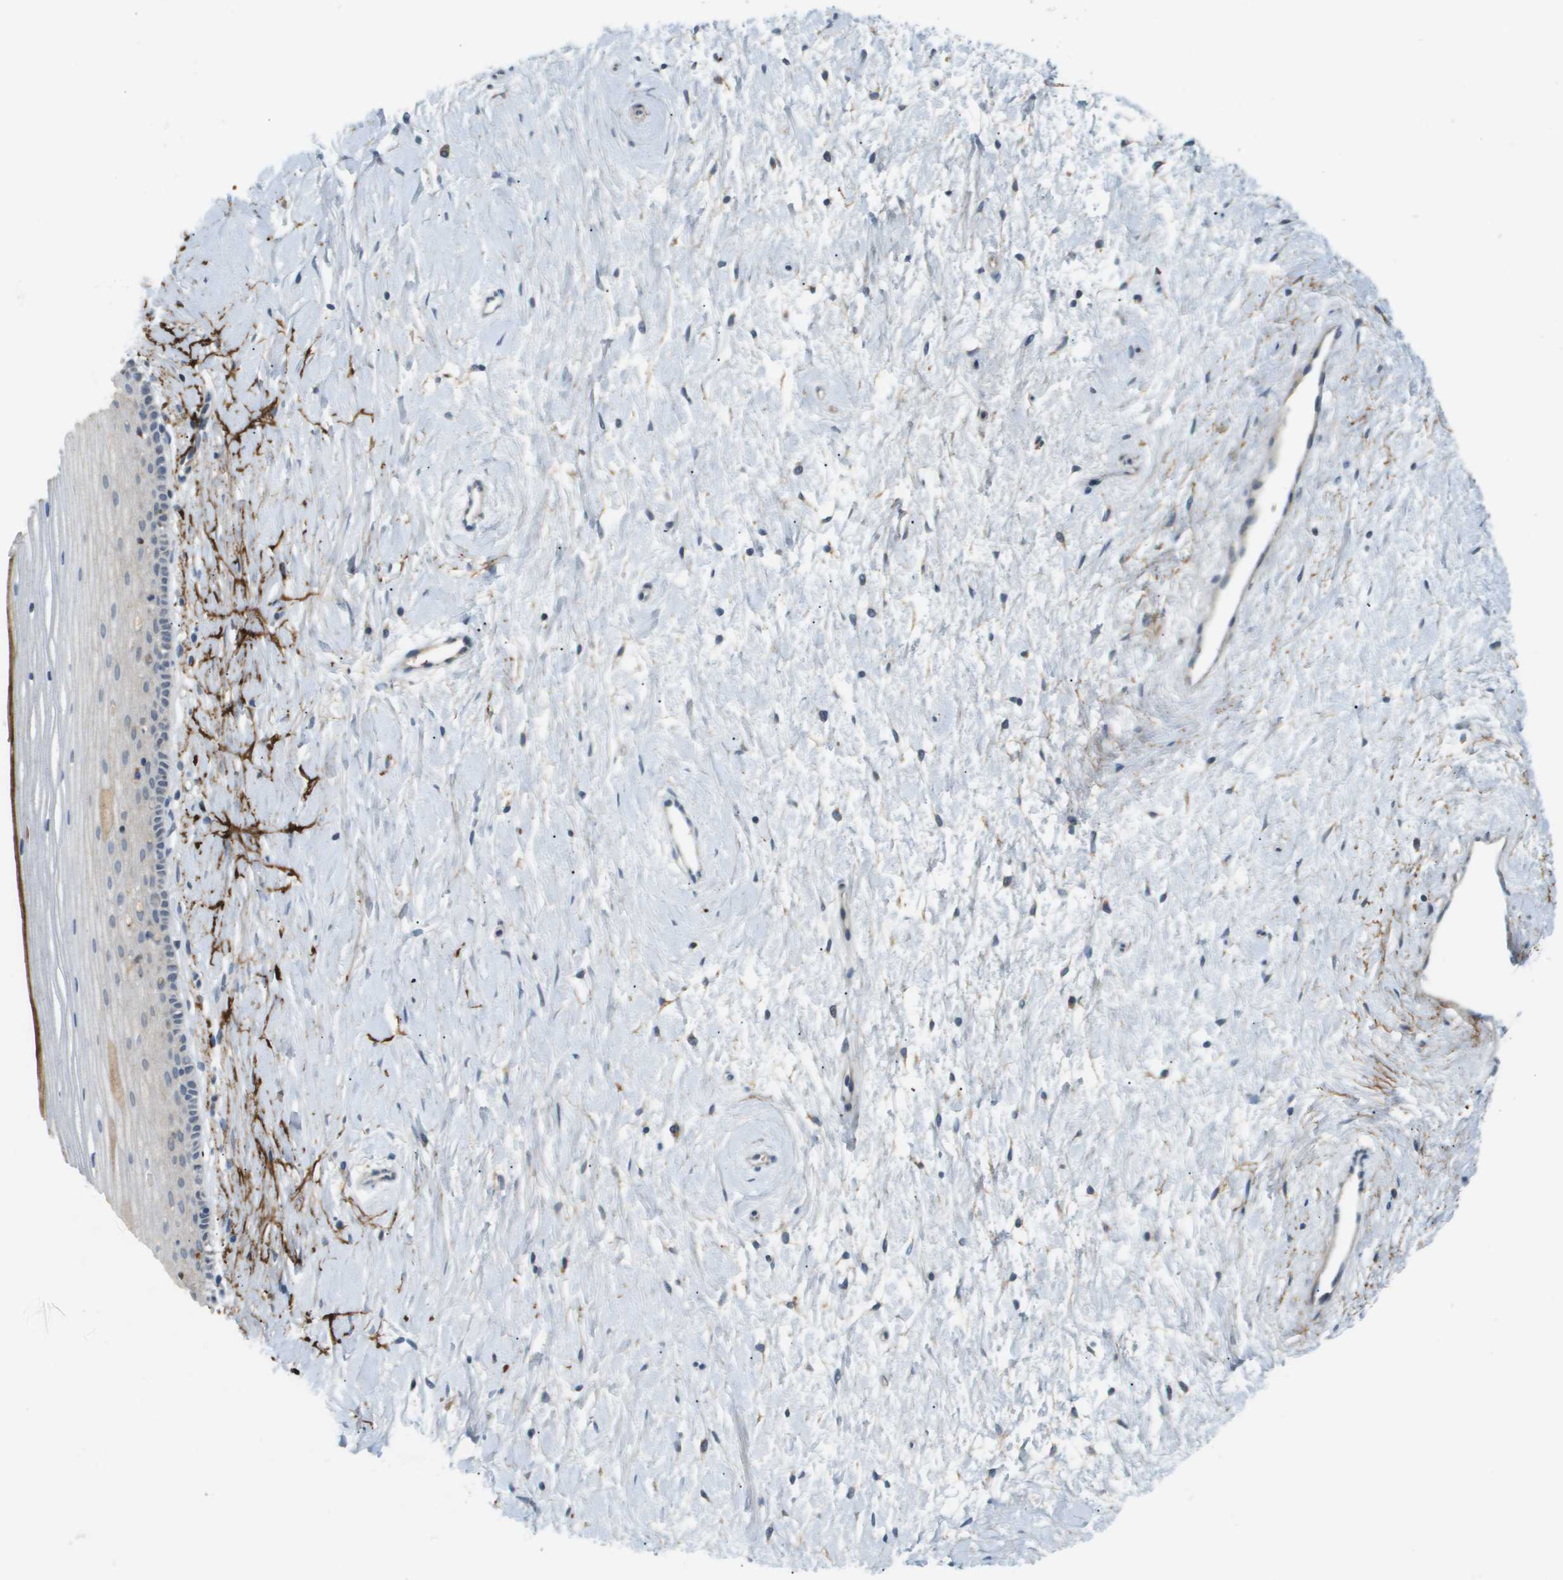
{"staining": {"intensity": "negative", "quantity": "none", "location": "none"}, "tissue": "cervix", "cell_type": "Squamous epithelial cells", "image_type": "normal", "snomed": [{"axis": "morphology", "description": "Normal tissue, NOS"}, {"axis": "topography", "description": "Cervix"}], "caption": "There is no significant staining in squamous epithelial cells of cervix. Nuclei are stained in blue.", "gene": "VTN", "patient": {"sex": "female", "age": 39}}